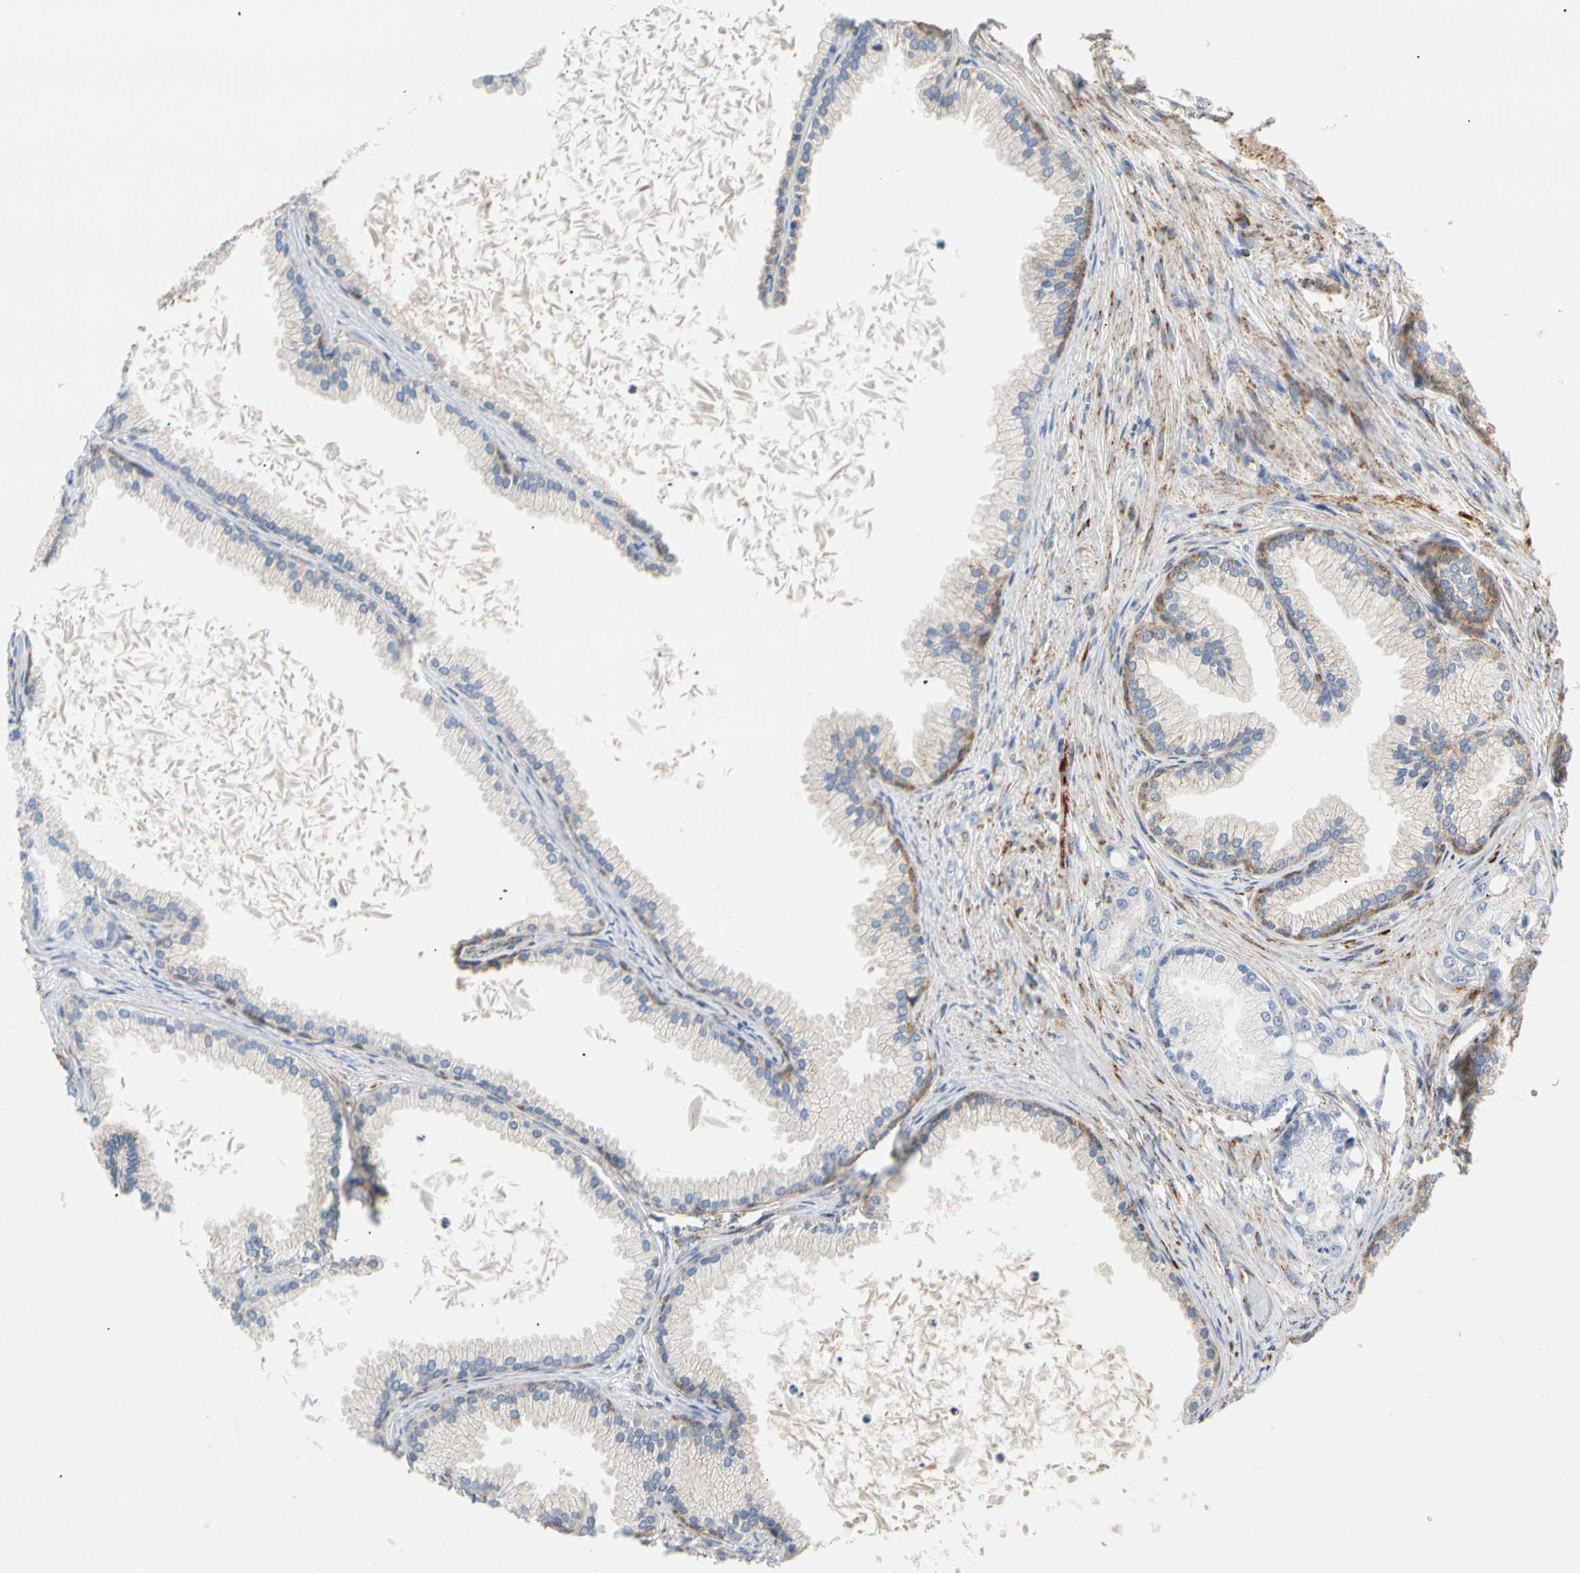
{"staining": {"intensity": "negative", "quantity": "none", "location": "none"}, "tissue": "prostate cancer", "cell_type": "Tumor cells", "image_type": "cancer", "snomed": [{"axis": "morphology", "description": "Adenocarcinoma, Low grade"}, {"axis": "topography", "description": "Prostate"}], "caption": "The immunohistochemistry (IHC) histopathology image has no significant positivity in tumor cells of prostate cancer (low-grade adenocarcinoma) tissue.", "gene": "ACAT1", "patient": {"sex": "male", "age": 72}}